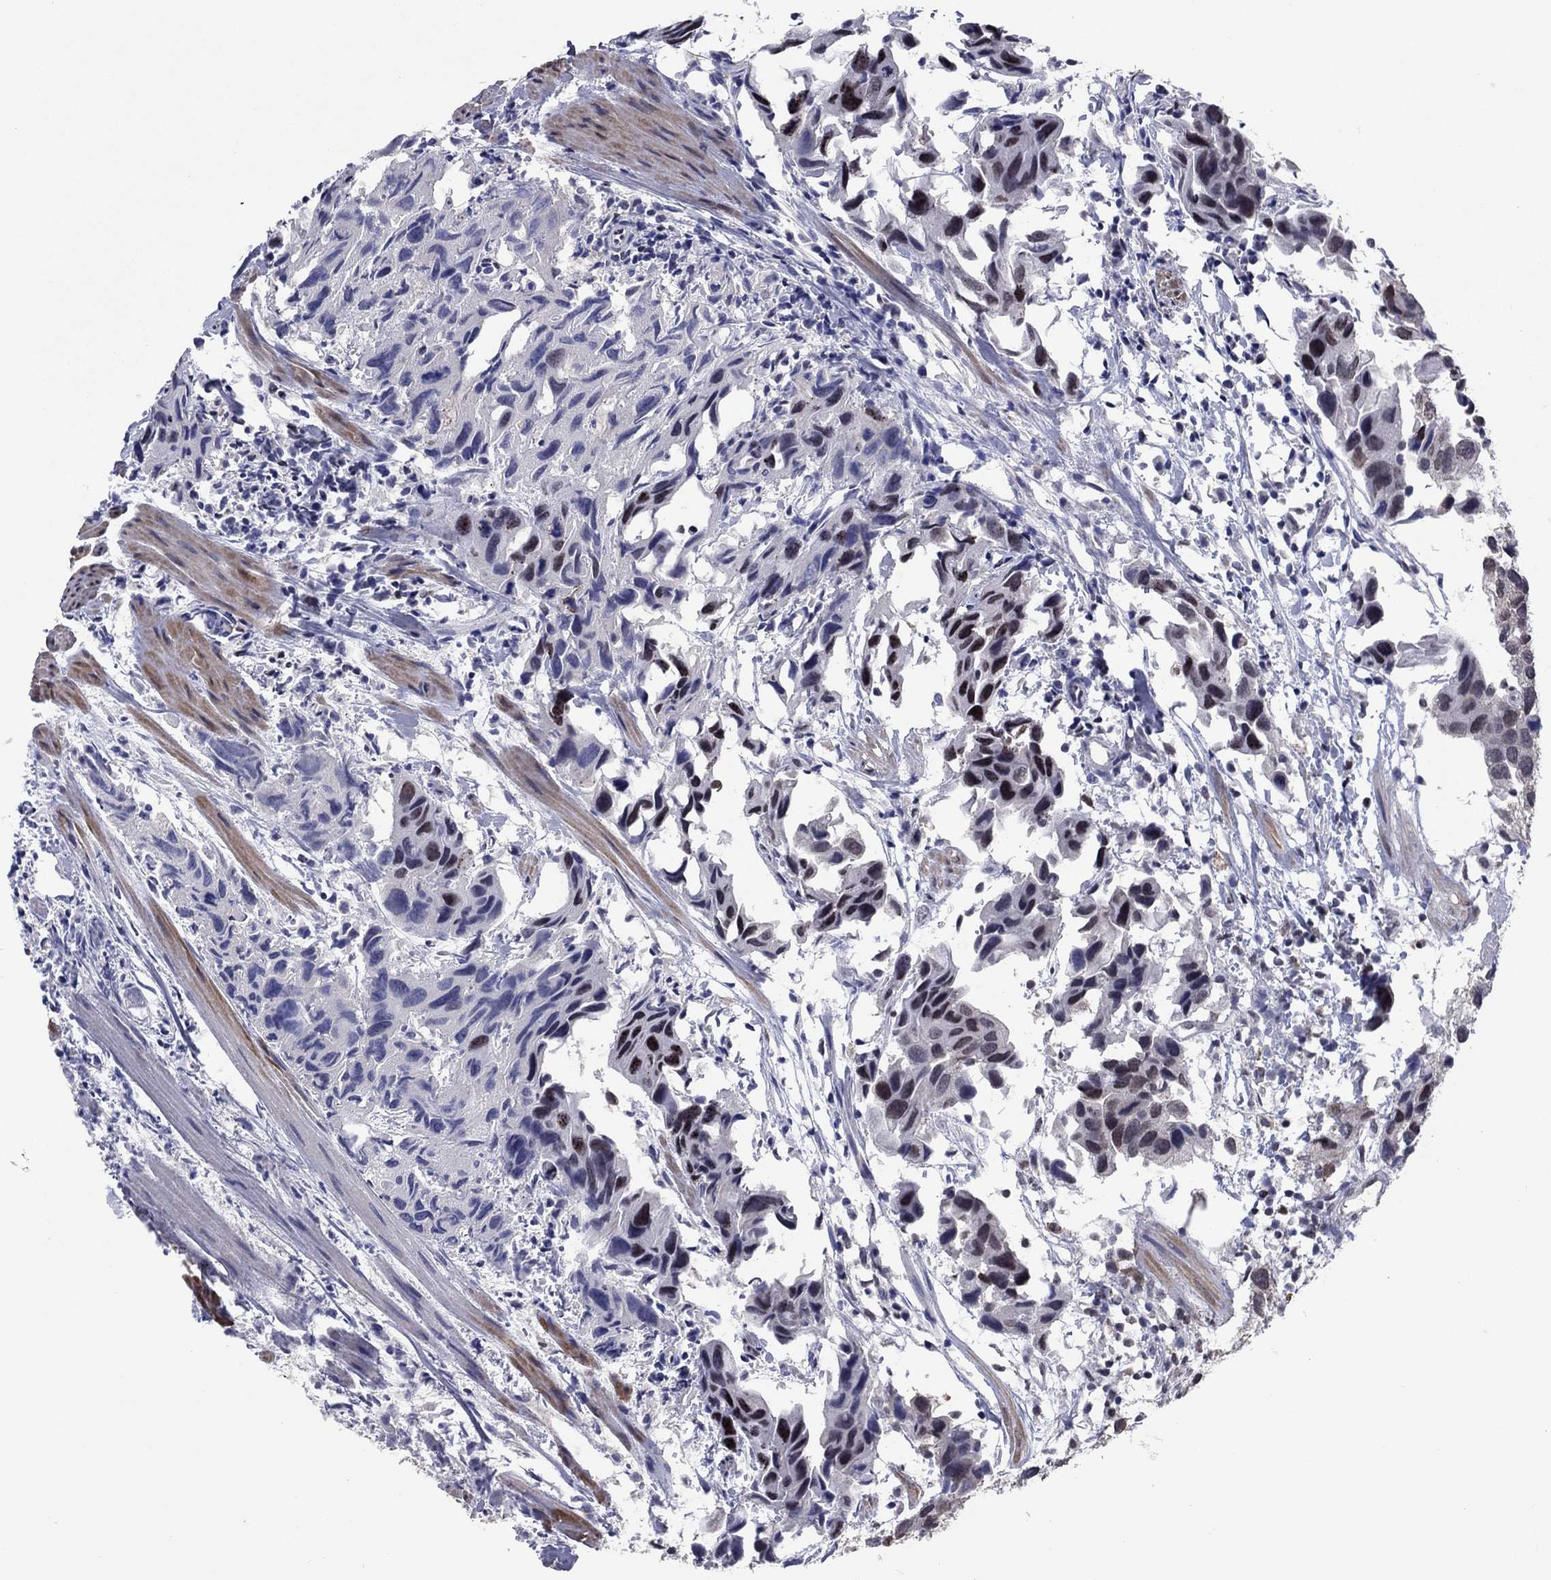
{"staining": {"intensity": "moderate", "quantity": "<25%", "location": "nuclear"}, "tissue": "urothelial cancer", "cell_type": "Tumor cells", "image_type": "cancer", "snomed": [{"axis": "morphology", "description": "Urothelial carcinoma, High grade"}, {"axis": "topography", "description": "Urinary bladder"}], "caption": "Protein staining of high-grade urothelial carcinoma tissue exhibits moderate nuclear expression in about <25% of tumor cells.", "gene": "TYMS", "patient": {"sex": "male", "age": 79}}